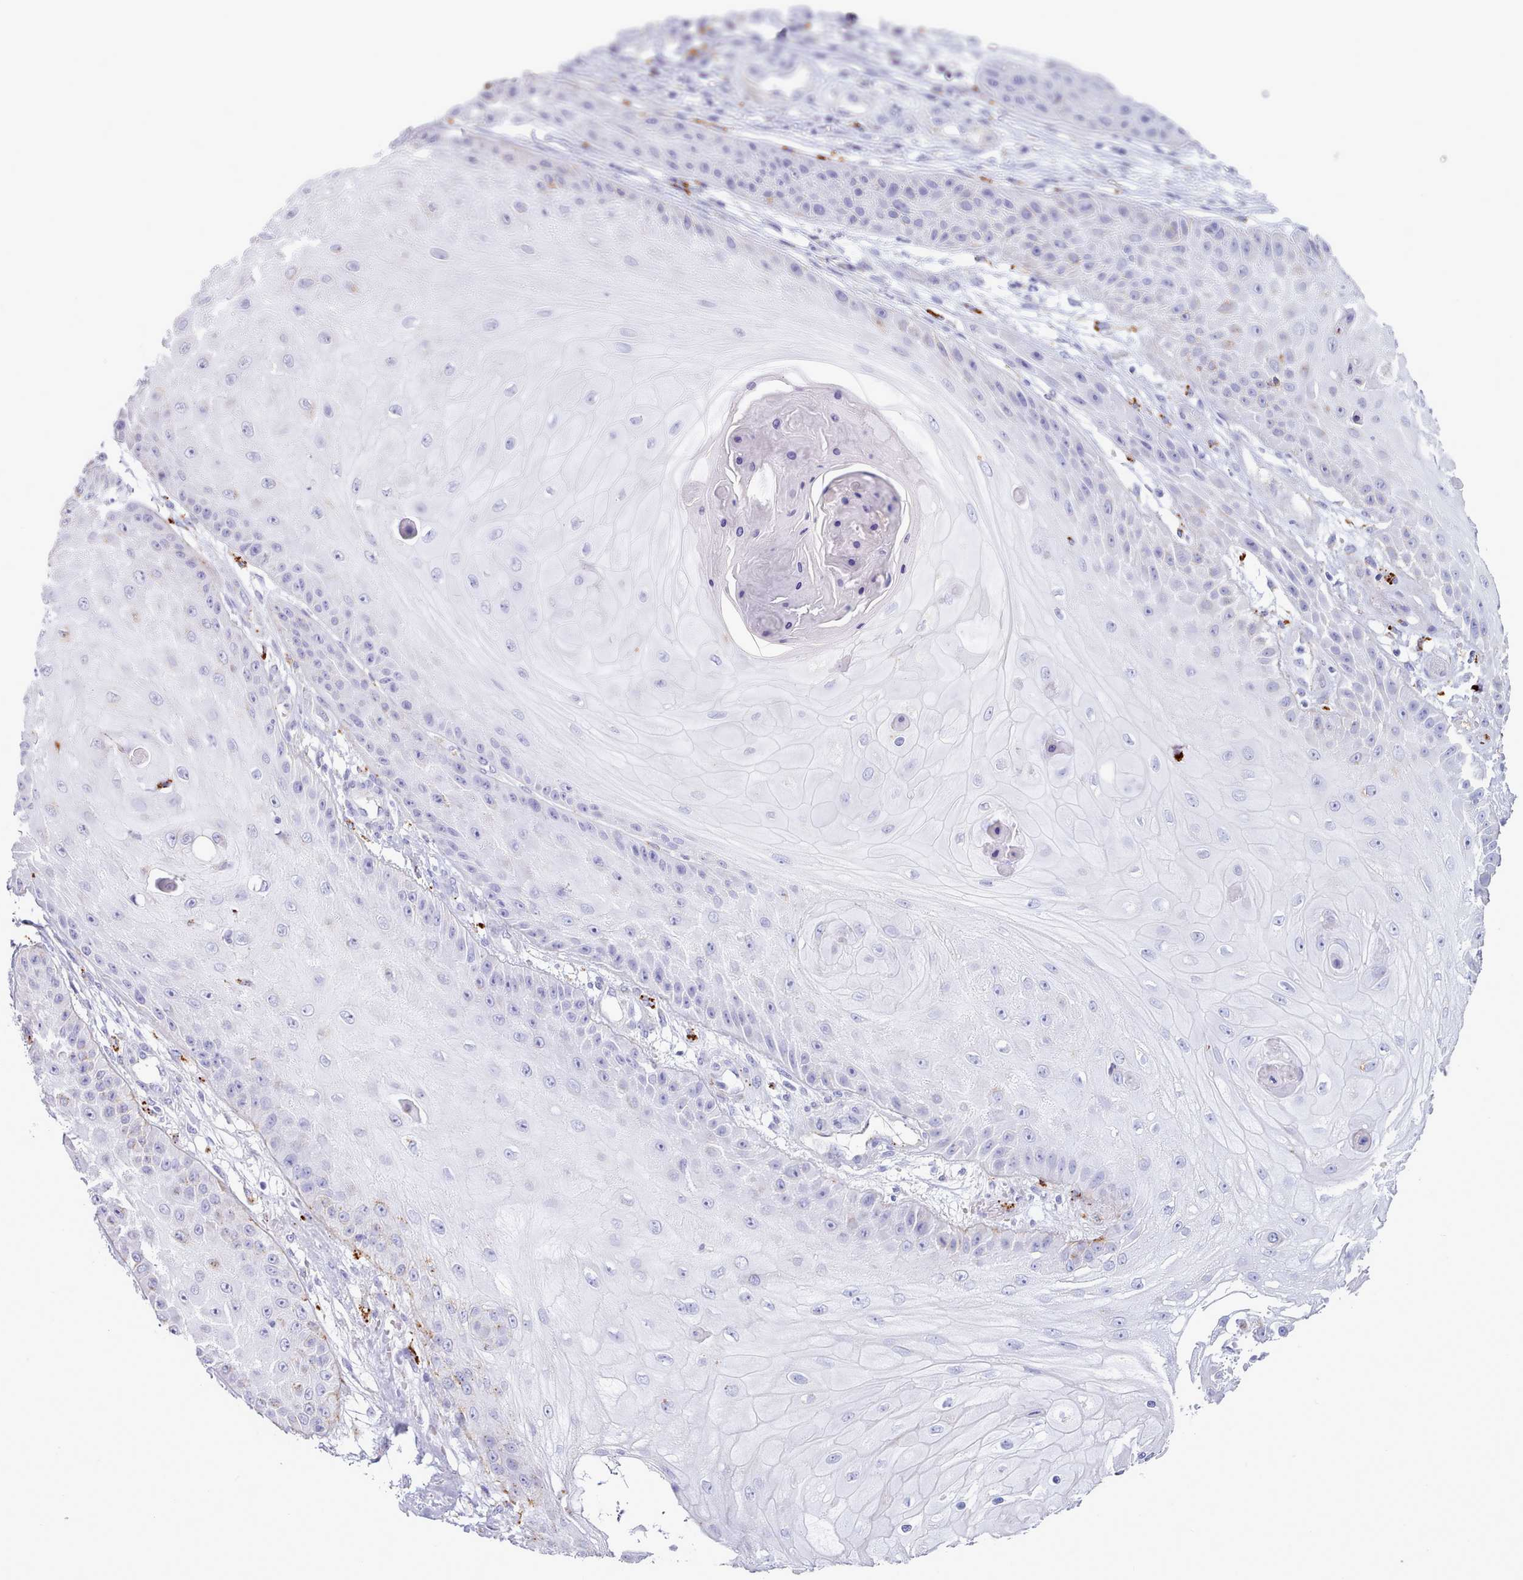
{"staining": {"intensity": "moderate", "quantity": "<25%", "location": "cytoplasmic/membranous"}, "tissue": "skin cancer", "cell_type": "Tumor cells", "image_type": "cancer", "snomed": [{"axis": "morphology", "description": "Squamous cell carcinoma, NOS"}, {"axis": "topography", "description": "Skin"}], "caption": "A high-resolution image shows immunohistochemistry (IHC) staining of skin squamous cell carcinoma, which shows moderate cytoplasmic/membranous staining in about <25% of tumor cells.", "gene": "GAA", "patient": {"sex": "male", "age": 70}}